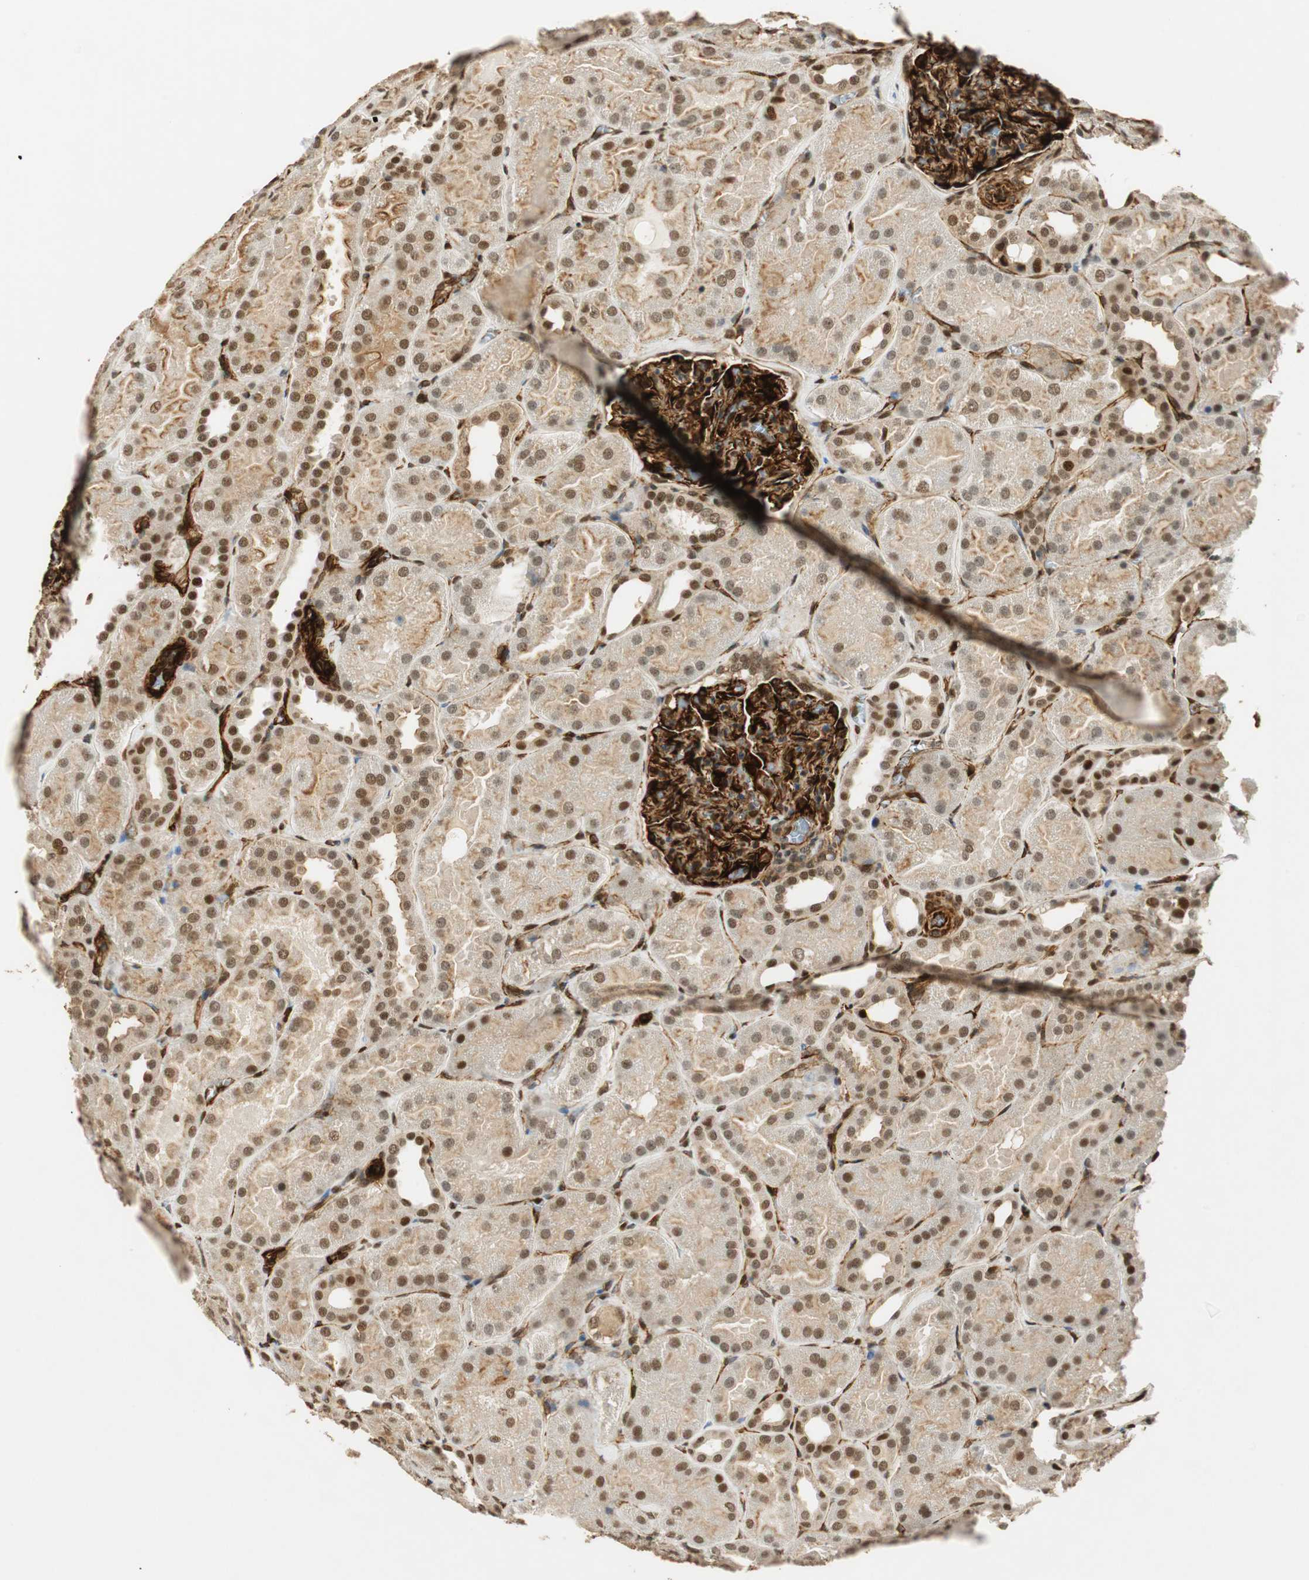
{"staining": {"intensity": "strong", "quantity": ">75%", "location": "cytoplasmic/membranous"}, "tissue": "kidney", "cell_type": "Cells in glomeruli", "image_type": "normal", "snomed": [{"axis": "morphology", "description": "Normal tissue, NOS"}, {"axis": "topography", "description": "Kidney"}], "caption": "An IHC histopathology image of normal tissue is shown. Protein staining in brown shows strong cytoplasmic/membranous positivity in kidney within cells in glomeruli.", "gene": "NES", "patient": {"sex": "male", "age": 28}}